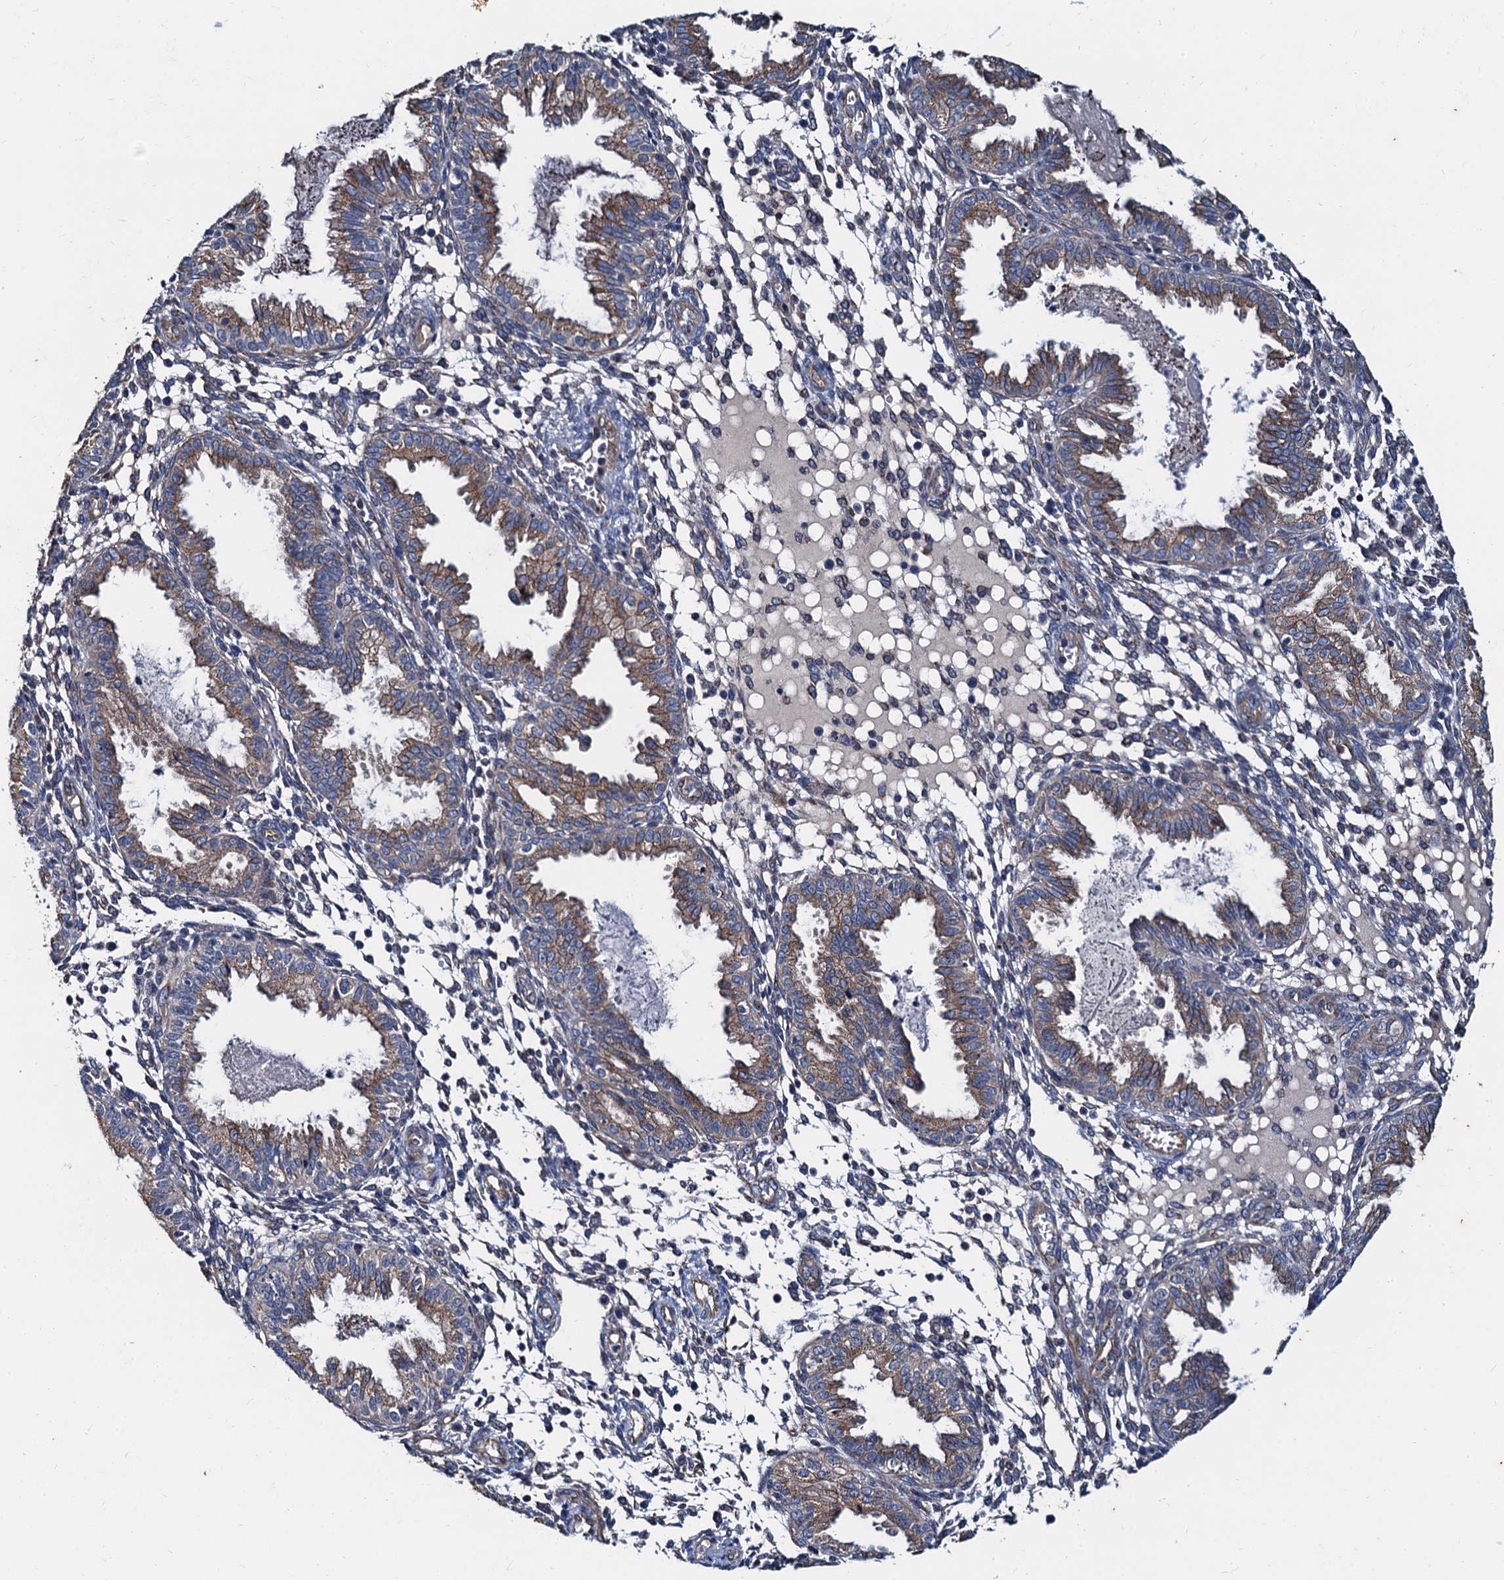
{"staining": {"intensity": "negative", "quantity": "none", "location": "none"}, "tissue": "endometrium", "cell_type": "Cells in endometrial stroma", "image_type": "normal", "snomed": [{"axis": "morphology", "description": "Normal tissue, NOS"}, {"axis": "topography", "description": "Endometrium"}], "caption": "Immunohistochemistry (IHC) of benign endometrium displays no expression in cells in endometrial stroma.", "gene": "NGRN", "patient": {"sex": "female", "age": 33}}